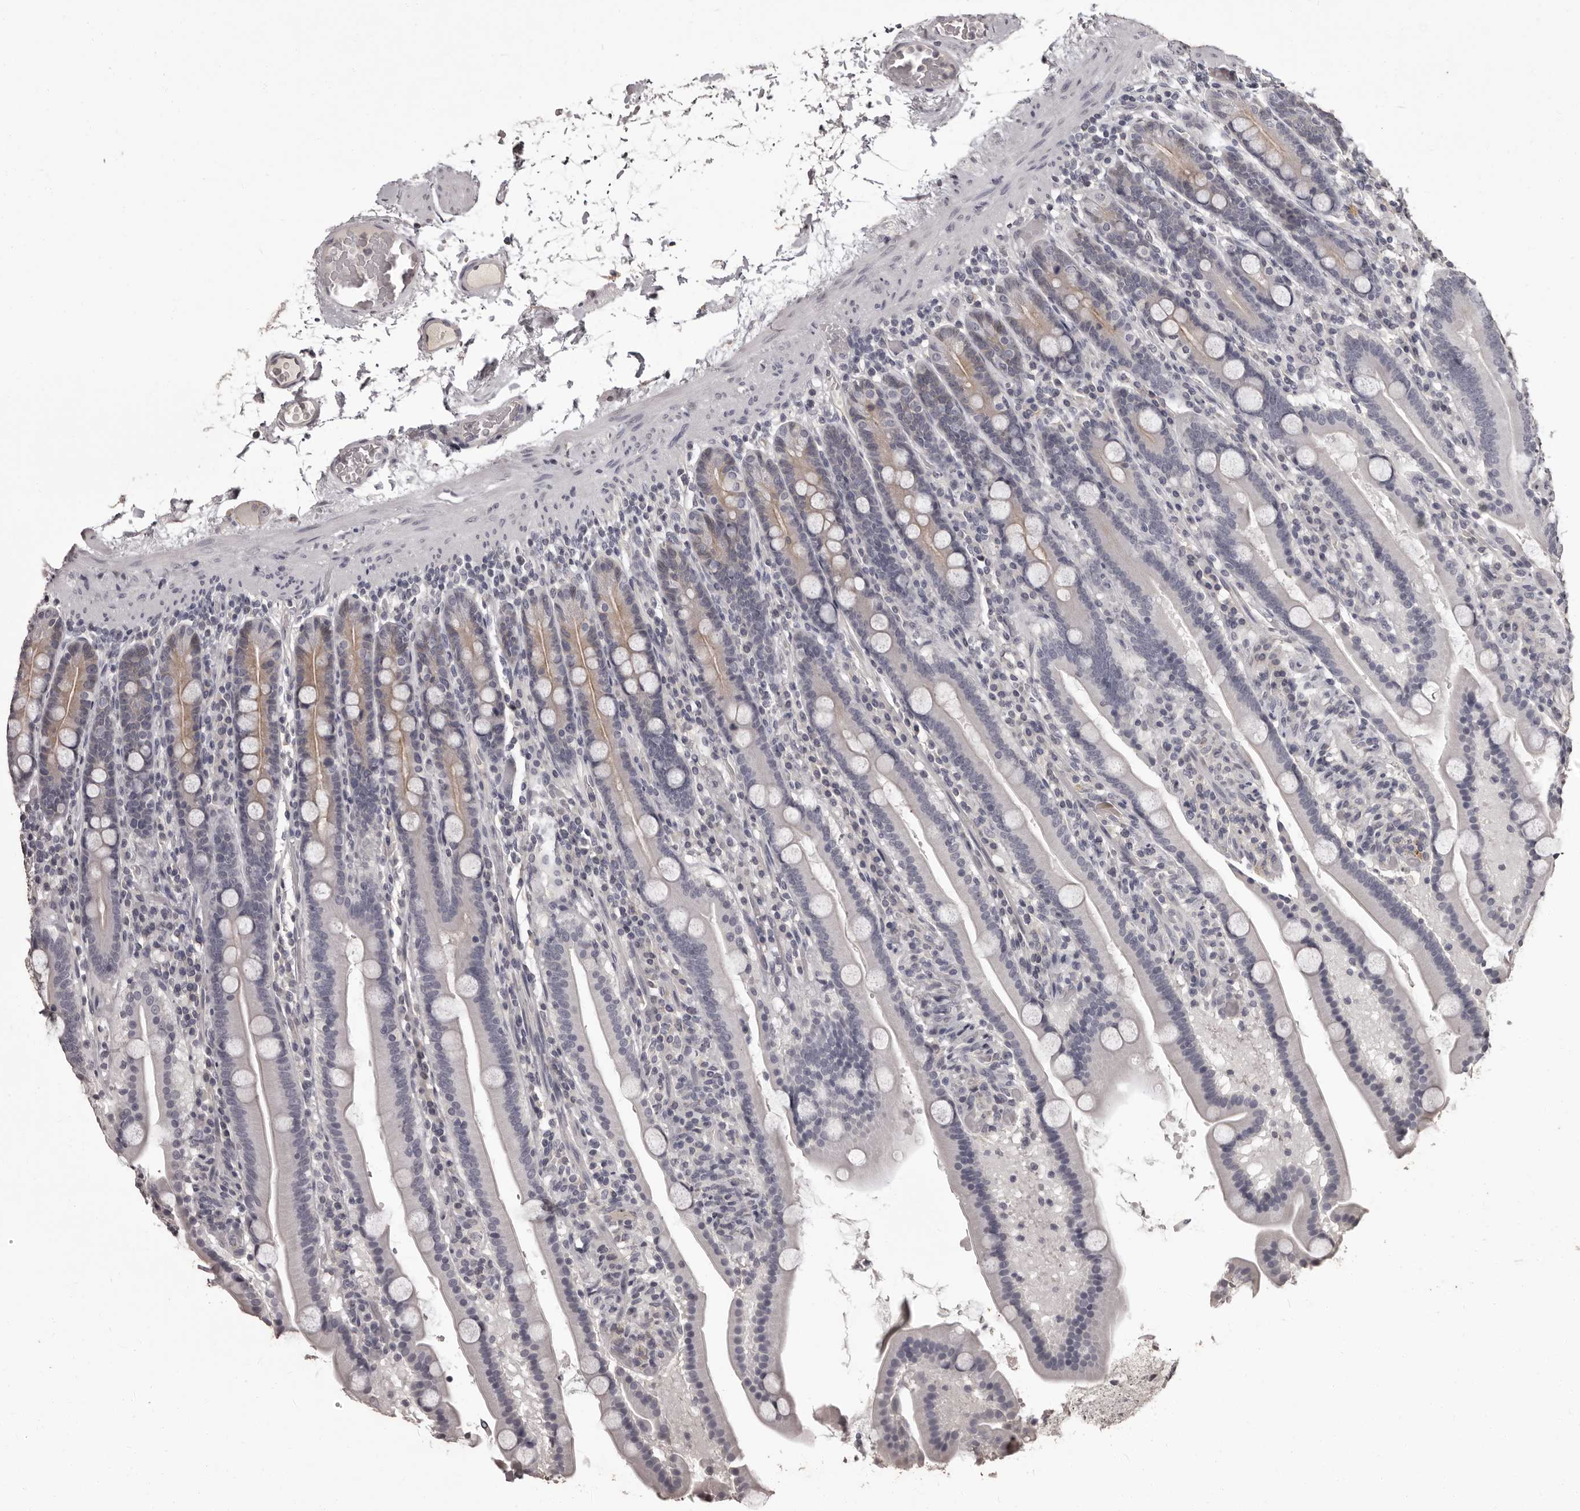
{"staining": {"intensity": "weak", "quantity": "<25%", "location": "cytoplasmic/membranous"}, "tissue": "duodenum", "cell_type": "Glandular cells", "image_type": "normal", "snomed": [{"axis": "morphology", "description": "Normal tissue, NOS"}, {"axis": "topography", "description": "Duodenum"}], "caption": "Immunohistochemical staining of benign duodenum exhibits no significant staining in glandular cells.", "gene": "GPR78", "patient": {"sex": "male", "age": 55}}